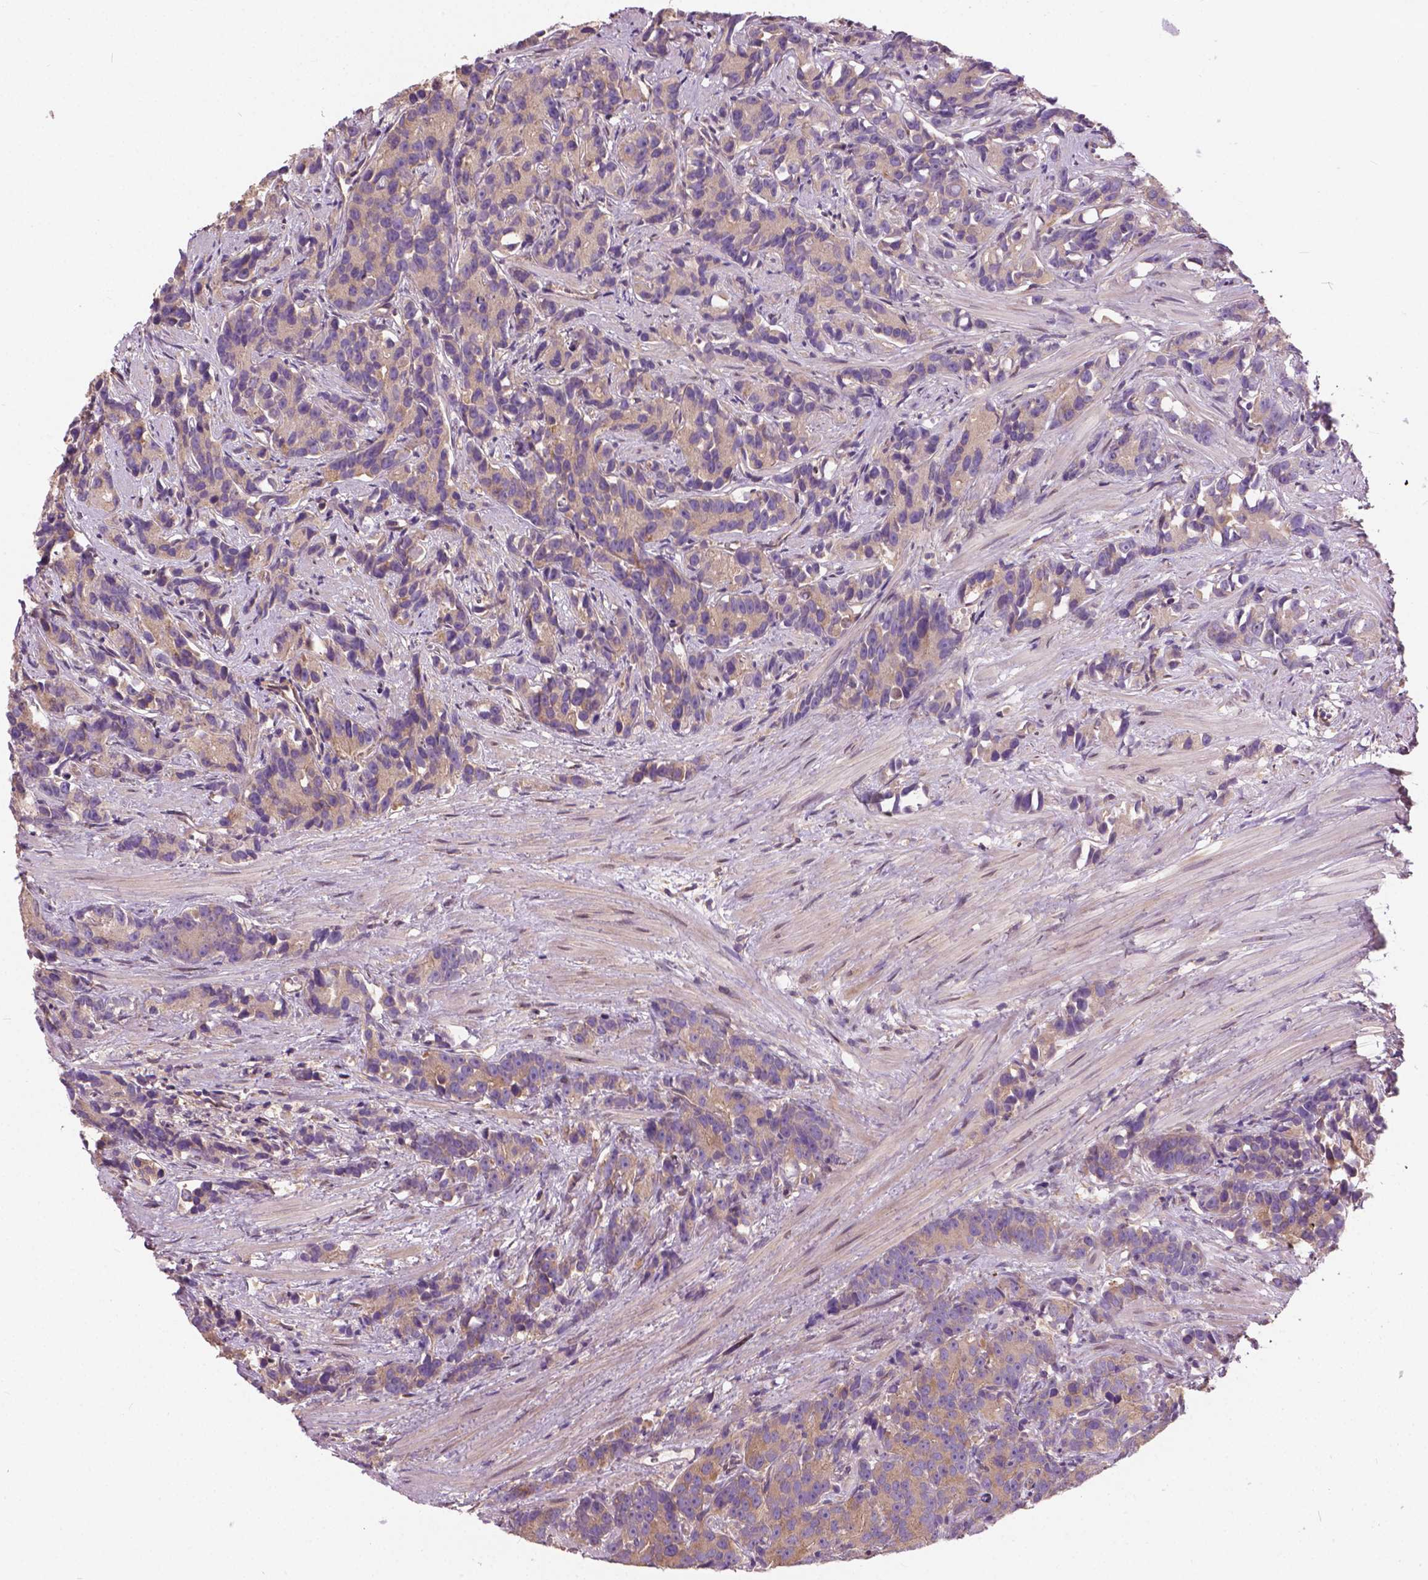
{"staining": {"intensity": "moderate", "quantity": "25%-75%", "location": "cytoplasmic/membranous"}, "tissue": "prostate cancer", "cell_type": "Tumor cells", "image_type": "cancer", "snomed": [{"axis": "morphology", "description": "Adenocarcinoma, High grade"}, {"axis": "topography", "description": "Prostate"}], "caption": "This photomicrograph exhibits immunohistochemistry (IHC) staining of human prostate cancer (adenocarcinoma (high-grade)), with medium moderate cytoplasmic/membranous staining in approximately 25%-75% of tumor cells.", "gene": "MZT1", "patient": {"sex": "male", "age": 90}}